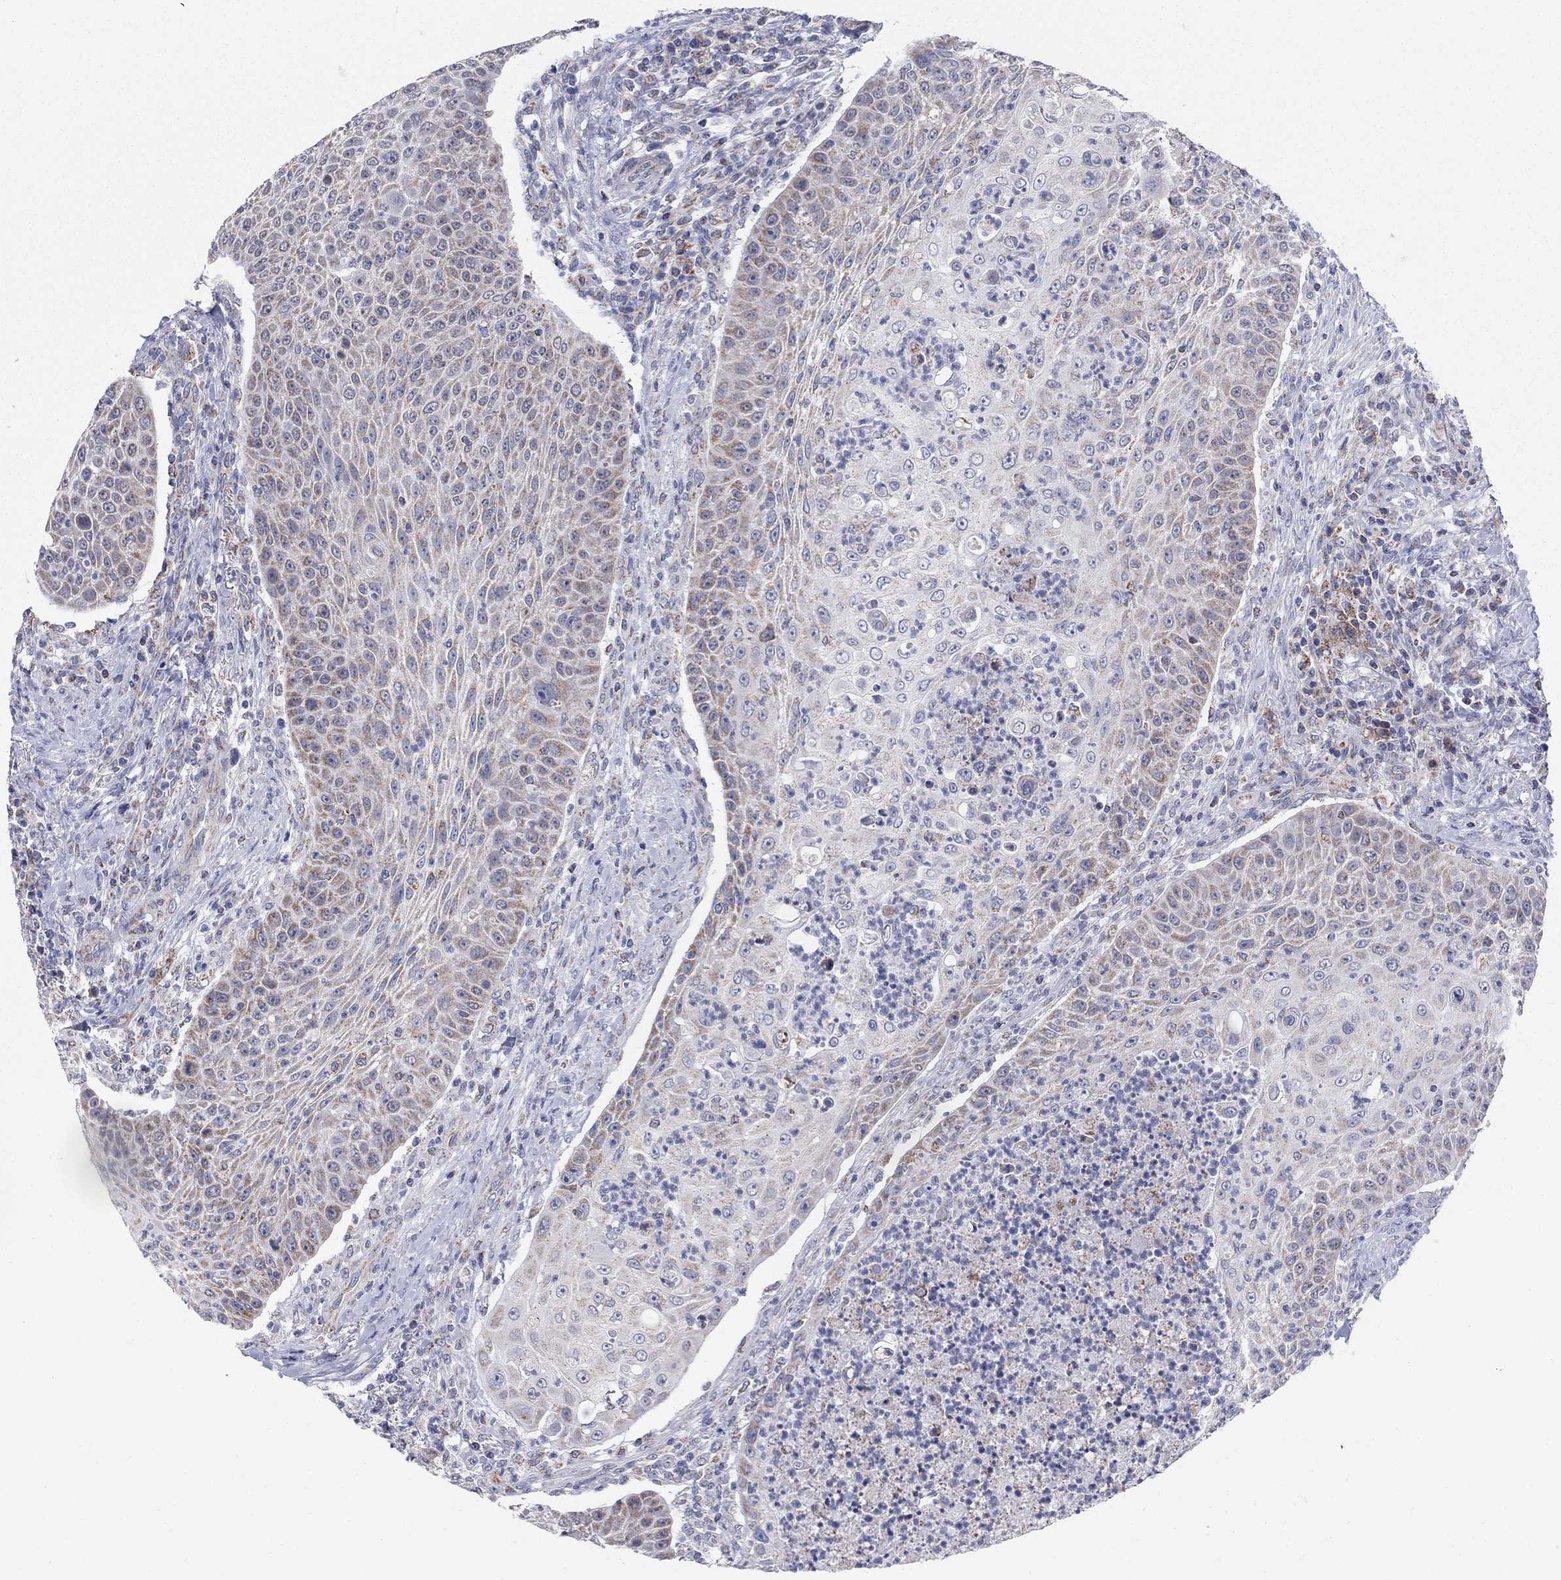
{"staining": {"intensity": "moderate", "quantity": "25%-75%", "location": "cytoplasmic/membranous"}, "tissue": "head and neck cancer", "cell_type": "Tumor cells", "image_type": "cancer", "snomed": [{"axis": "morphology", "description": "Squamous cell carcinoma, NOS"}, {"axis": "topography", "description": "Head-Neck"}], "caption": "Protein staining of head and neck squamous cell carcinoma tissue exhibits moderate cytoplasmic/membranous expression in approximately 25%-75% of tumor cells.", "gene": "KISS1R", "patient": {"sex": "male", "age": 69}}